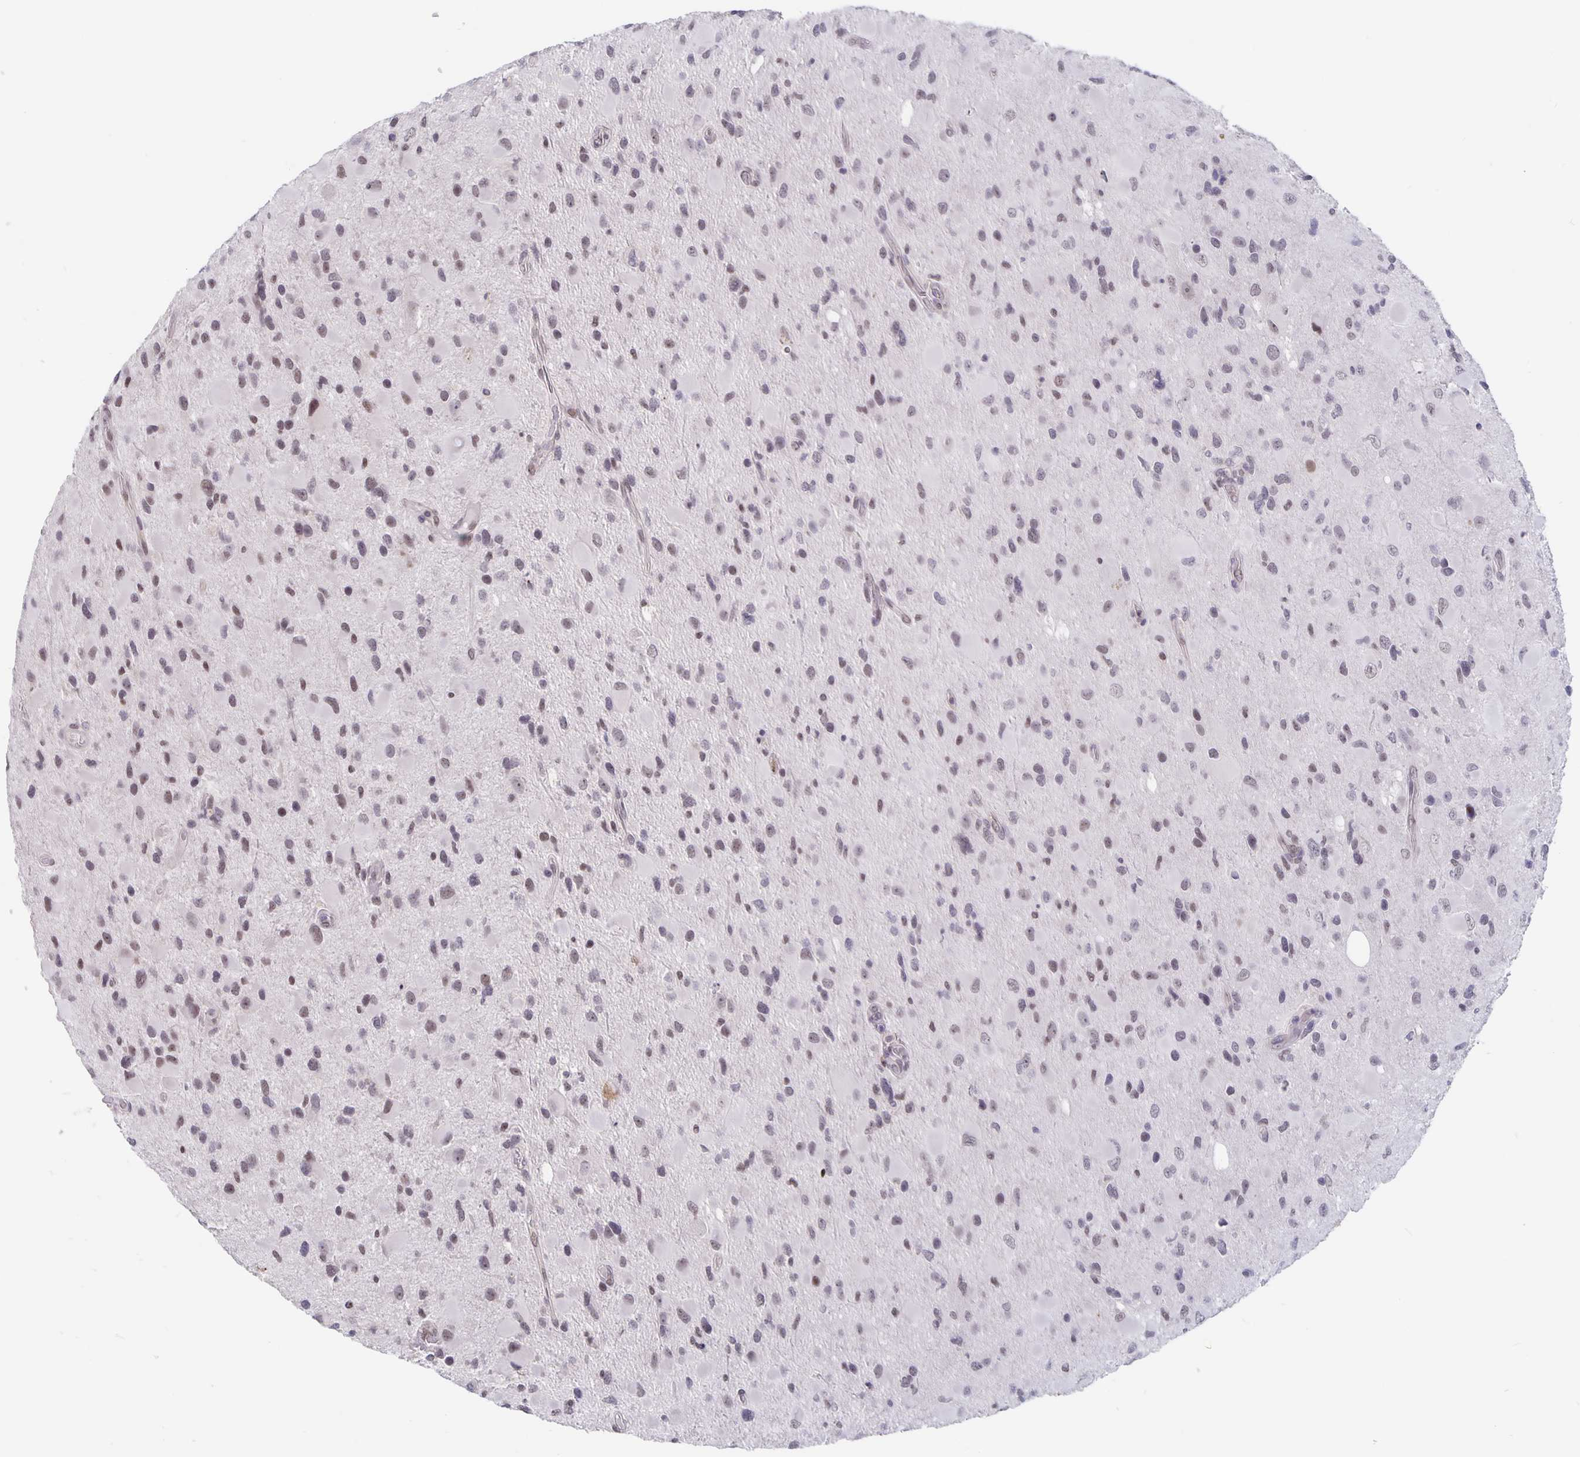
{"staining": {"intensity": "weak", "quantity": ">75%", "location": "nuclear"}, "tissue": "glioma", "cell_type": "Tumor cells", "image_type": "cancer", "snomed": [{"axis": "morphology", "description": "Glioma, malignant, Low grade"}, {"axis": "topography", "description": "Brain"}], "caption": "There is low levels of weak nuclear staining in tumor cells of glioma, as demonstrated by immunohistochemical staining (brown color).", "gene": "ZNF691", "patient": {"sex": "female", "age": 32}}